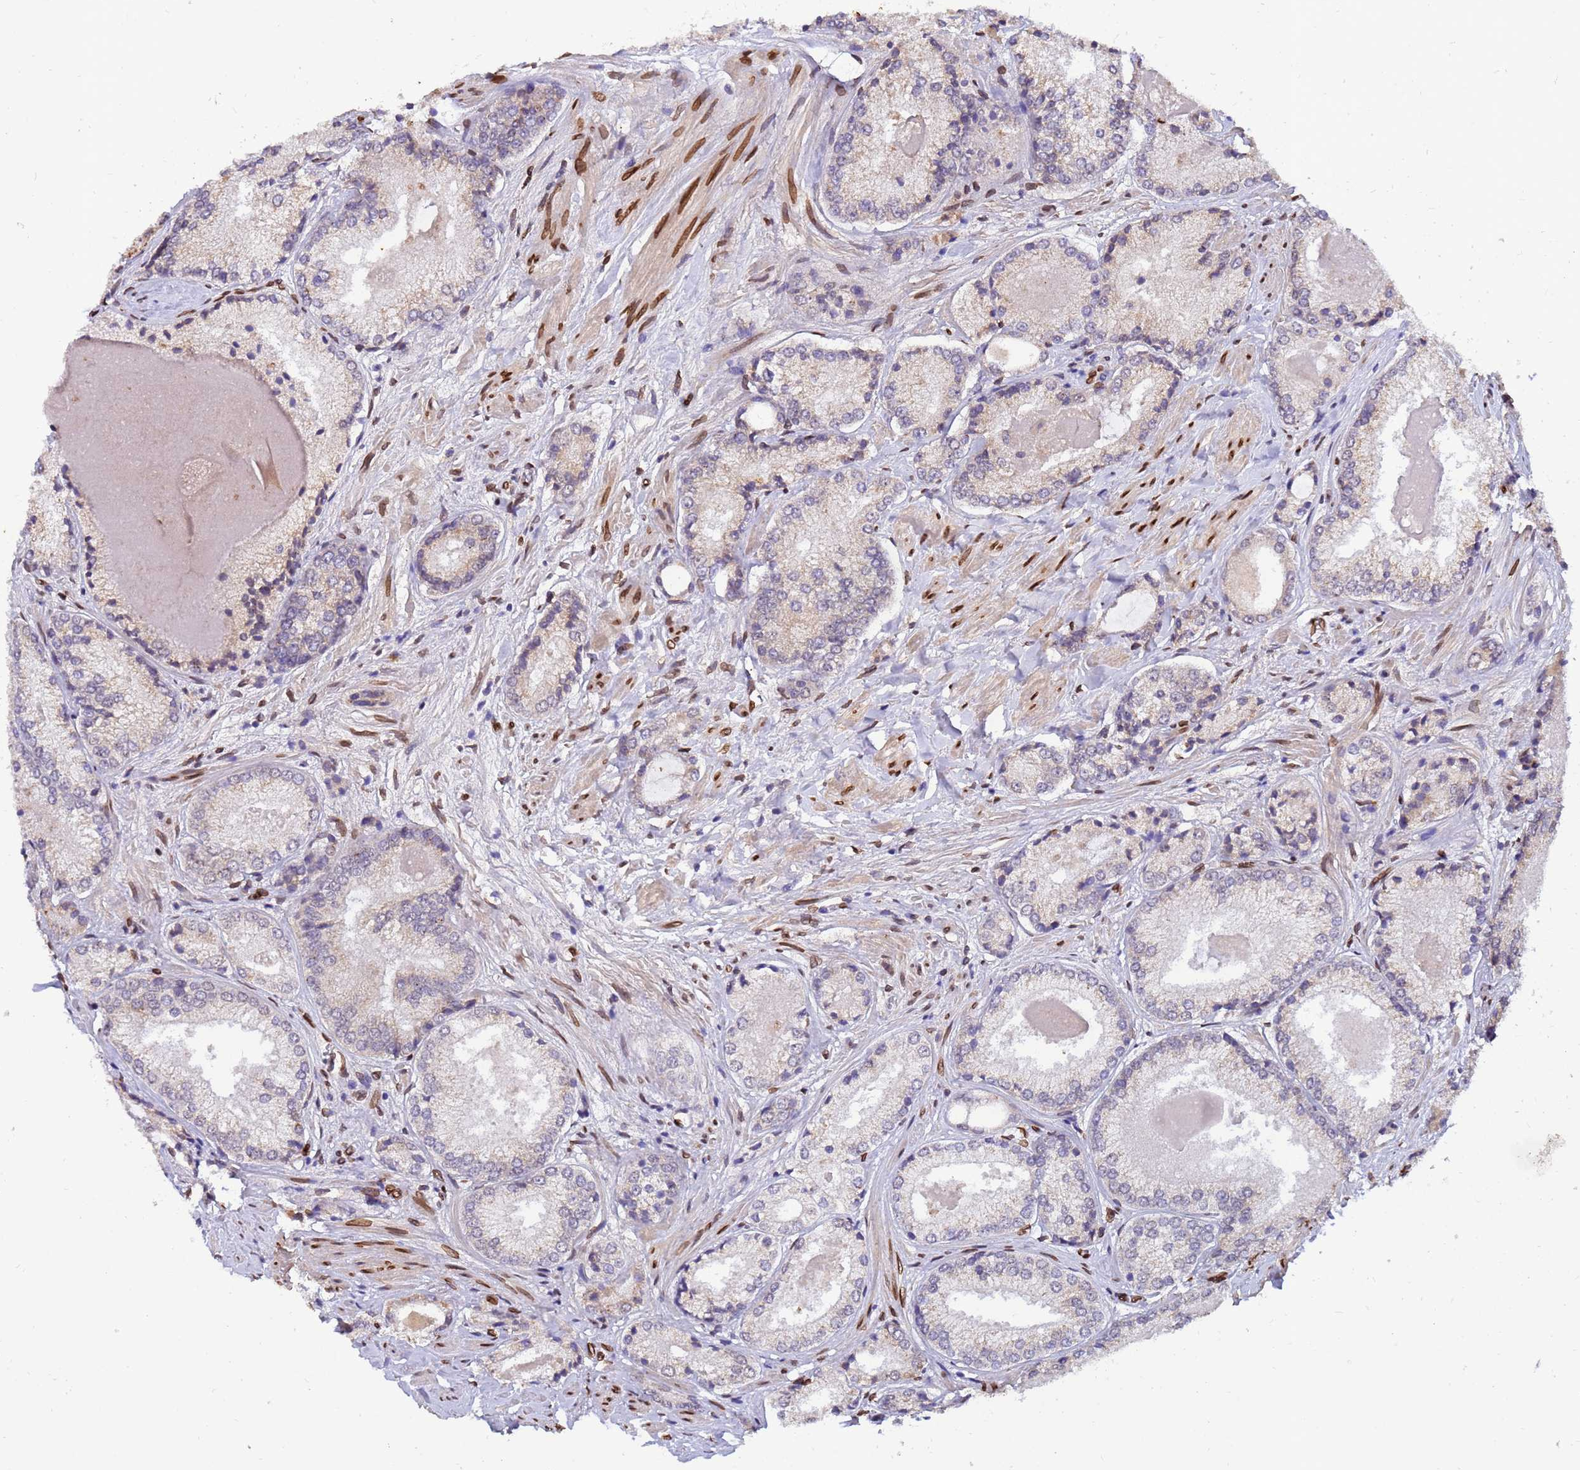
{"staining": {"intensity": "negative", "quantity": "none", "location": "none"}, "tissue": "prostate cancer", "cell_type": "Tumor cells", "image_type": "cancer", "snomed": [{"axis": "morphology", "description": "Adenocarcinoma, Low grade"}, {"axis": "topography", "description": "Prostate"}], "caption": "Tumor cells show no significant protein positivity in prostate low-grade adenocarcinoma.", "gene": "GPR135", "patient": {"sex": "male", "age": 68}}